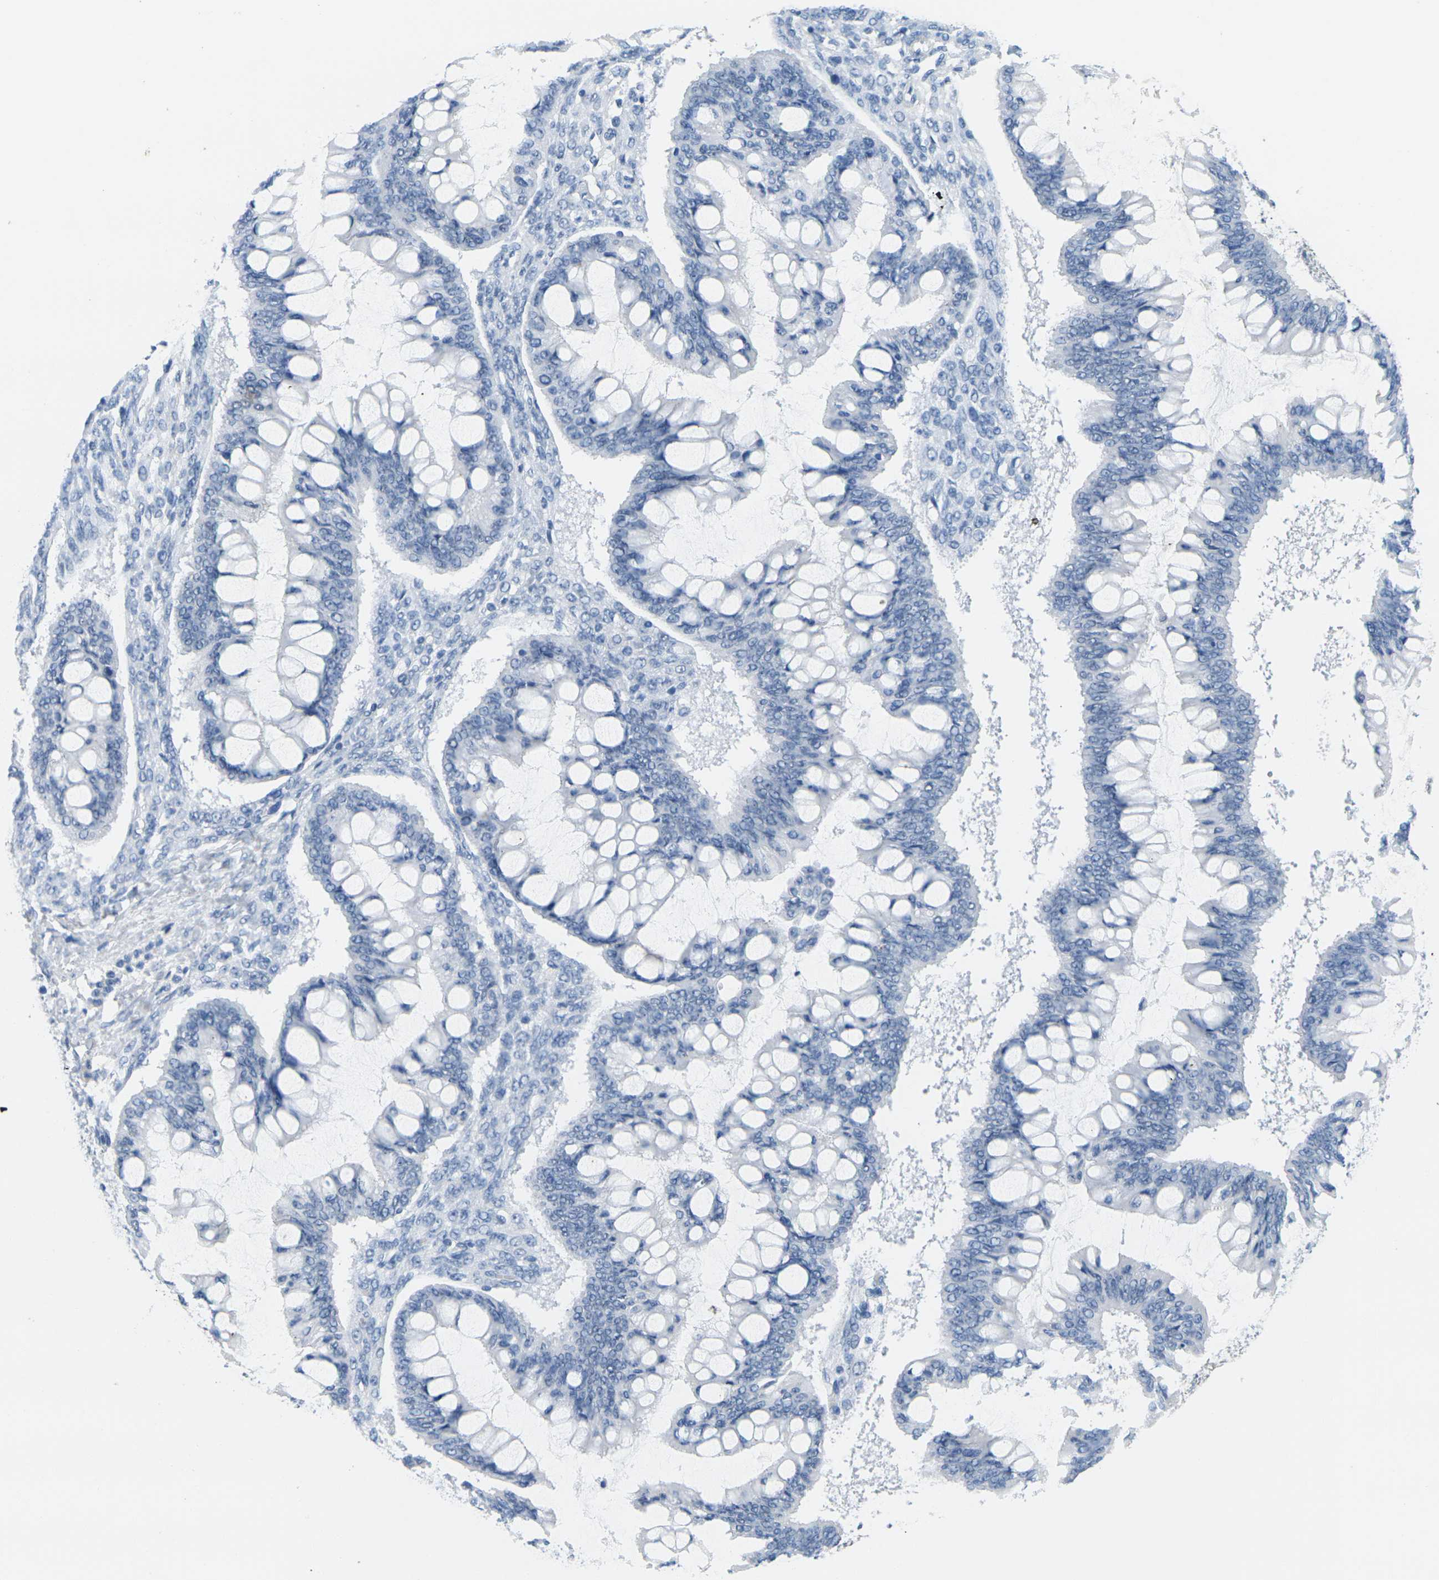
{"staining": {"intensity": "negative", "quantity": "none", "location": "none"}, "tissue": "ovarian cancer", "cell_type": "Tumor cells", "image_type": "cancer", "snomed": [{"axis": "morphology", "description": "Cystadenocarcinoma, mucinous, NOS"}, {"axis": "topography", "description": "Ovary"}], "caption": "IHC micrograph of neoplastic tissue: human ovarian cancer stained with DAB (3,3'-diaminobenzidine) shows no significant protein positivity in tumor cells.", "gene": "CTAG1A", "patient": {"sex": "female", "age": 73}}